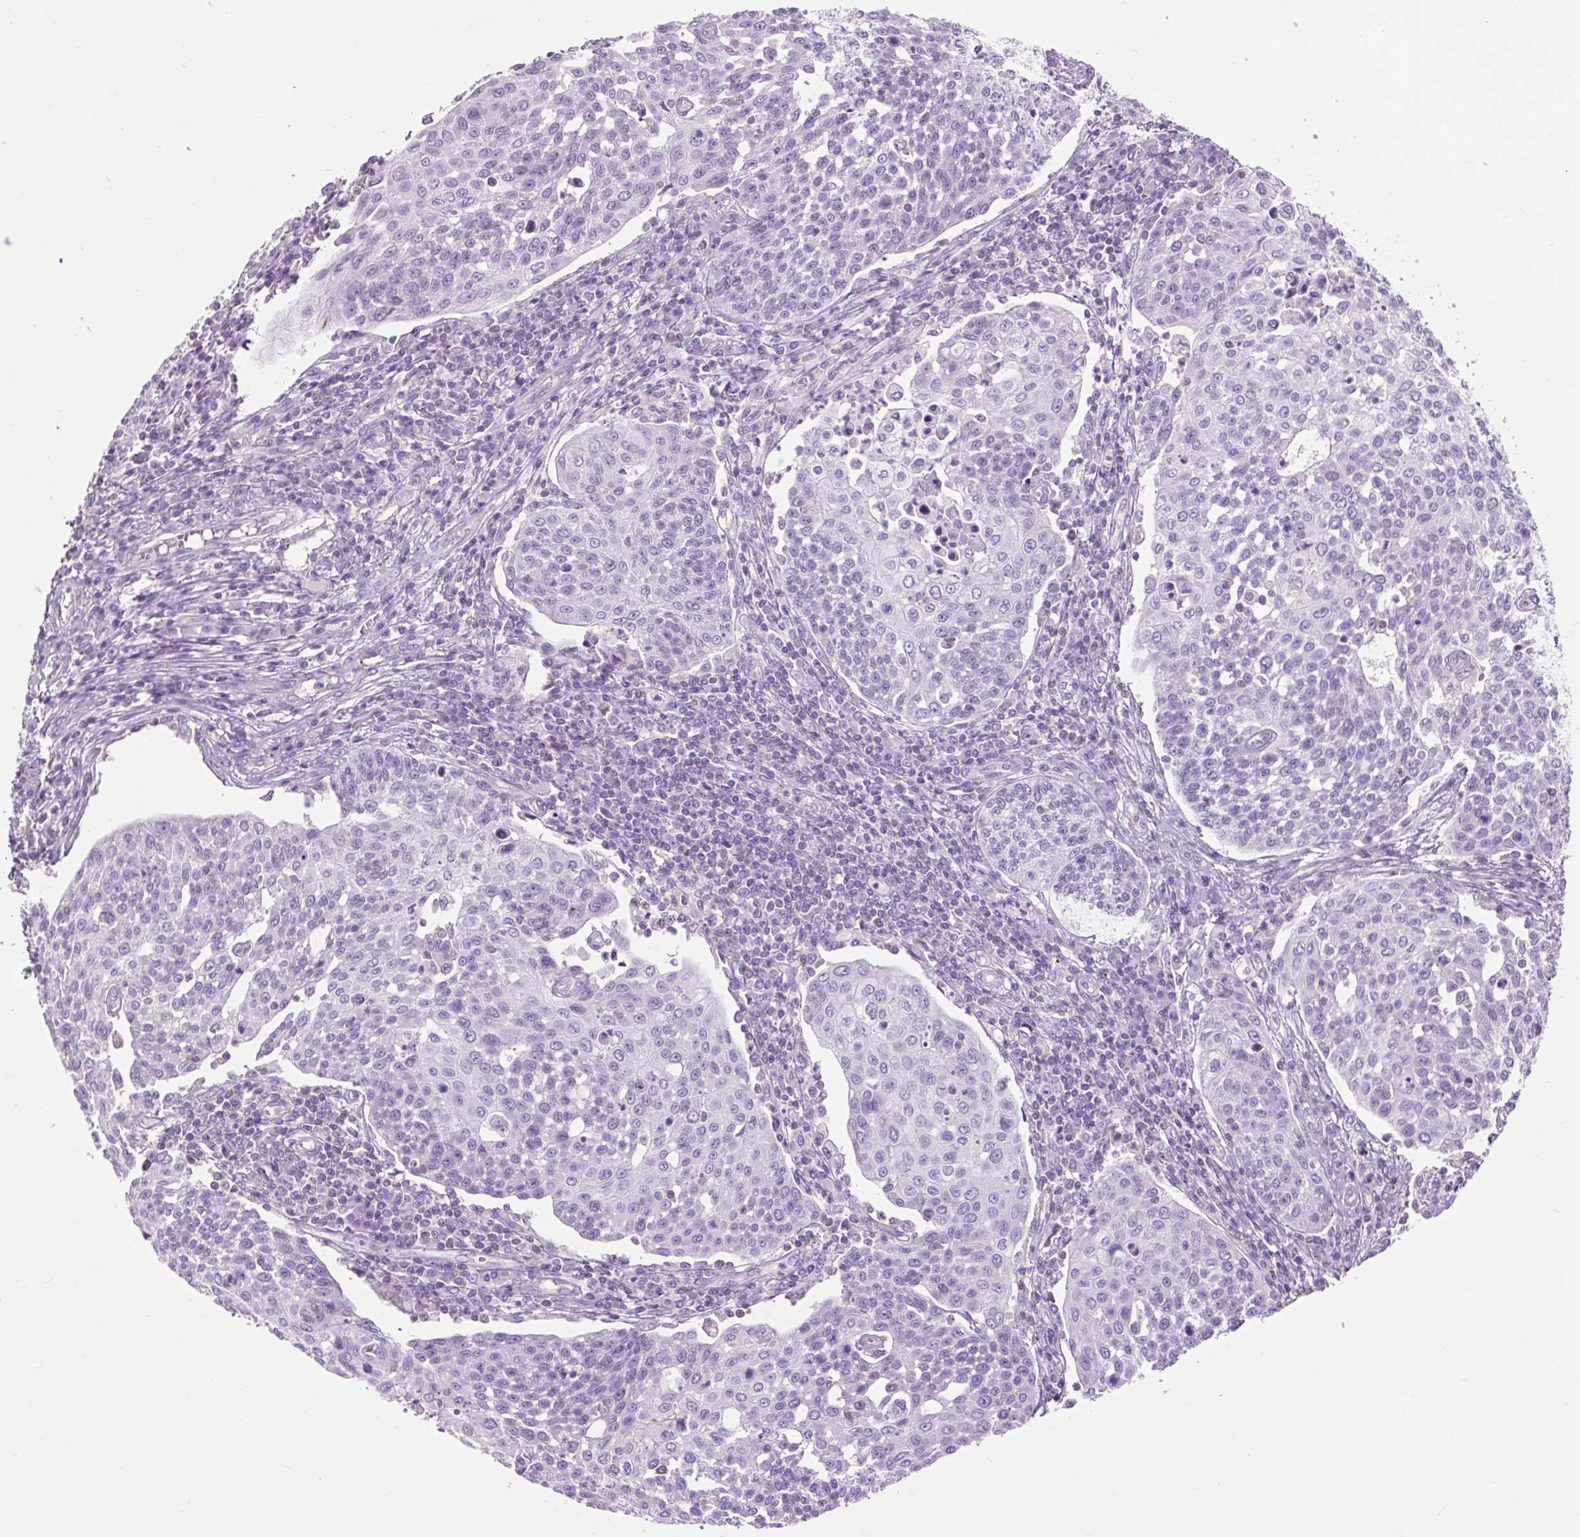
{"staining": {"intensity": "negative", "quantity": "none", "location": "none"}, "tissue": "cervical cancer", "cell_type": "Tumor cells", "image_type": "cancer", "snomed": [{"axis": "morphology", "description": "Squamous cell carcinoma, NOS"}, {"axis": "topography", "description": "Cervix"}], "caption": "Immunohistochemistry (IHC) photomicrograph of neoplastic tissue: human cervical cancer stained with DAB exhibits no significant protein positivity in tumor cells.", "gene": "OR10A7", "patient": {"sex": "female", "age": 34}}